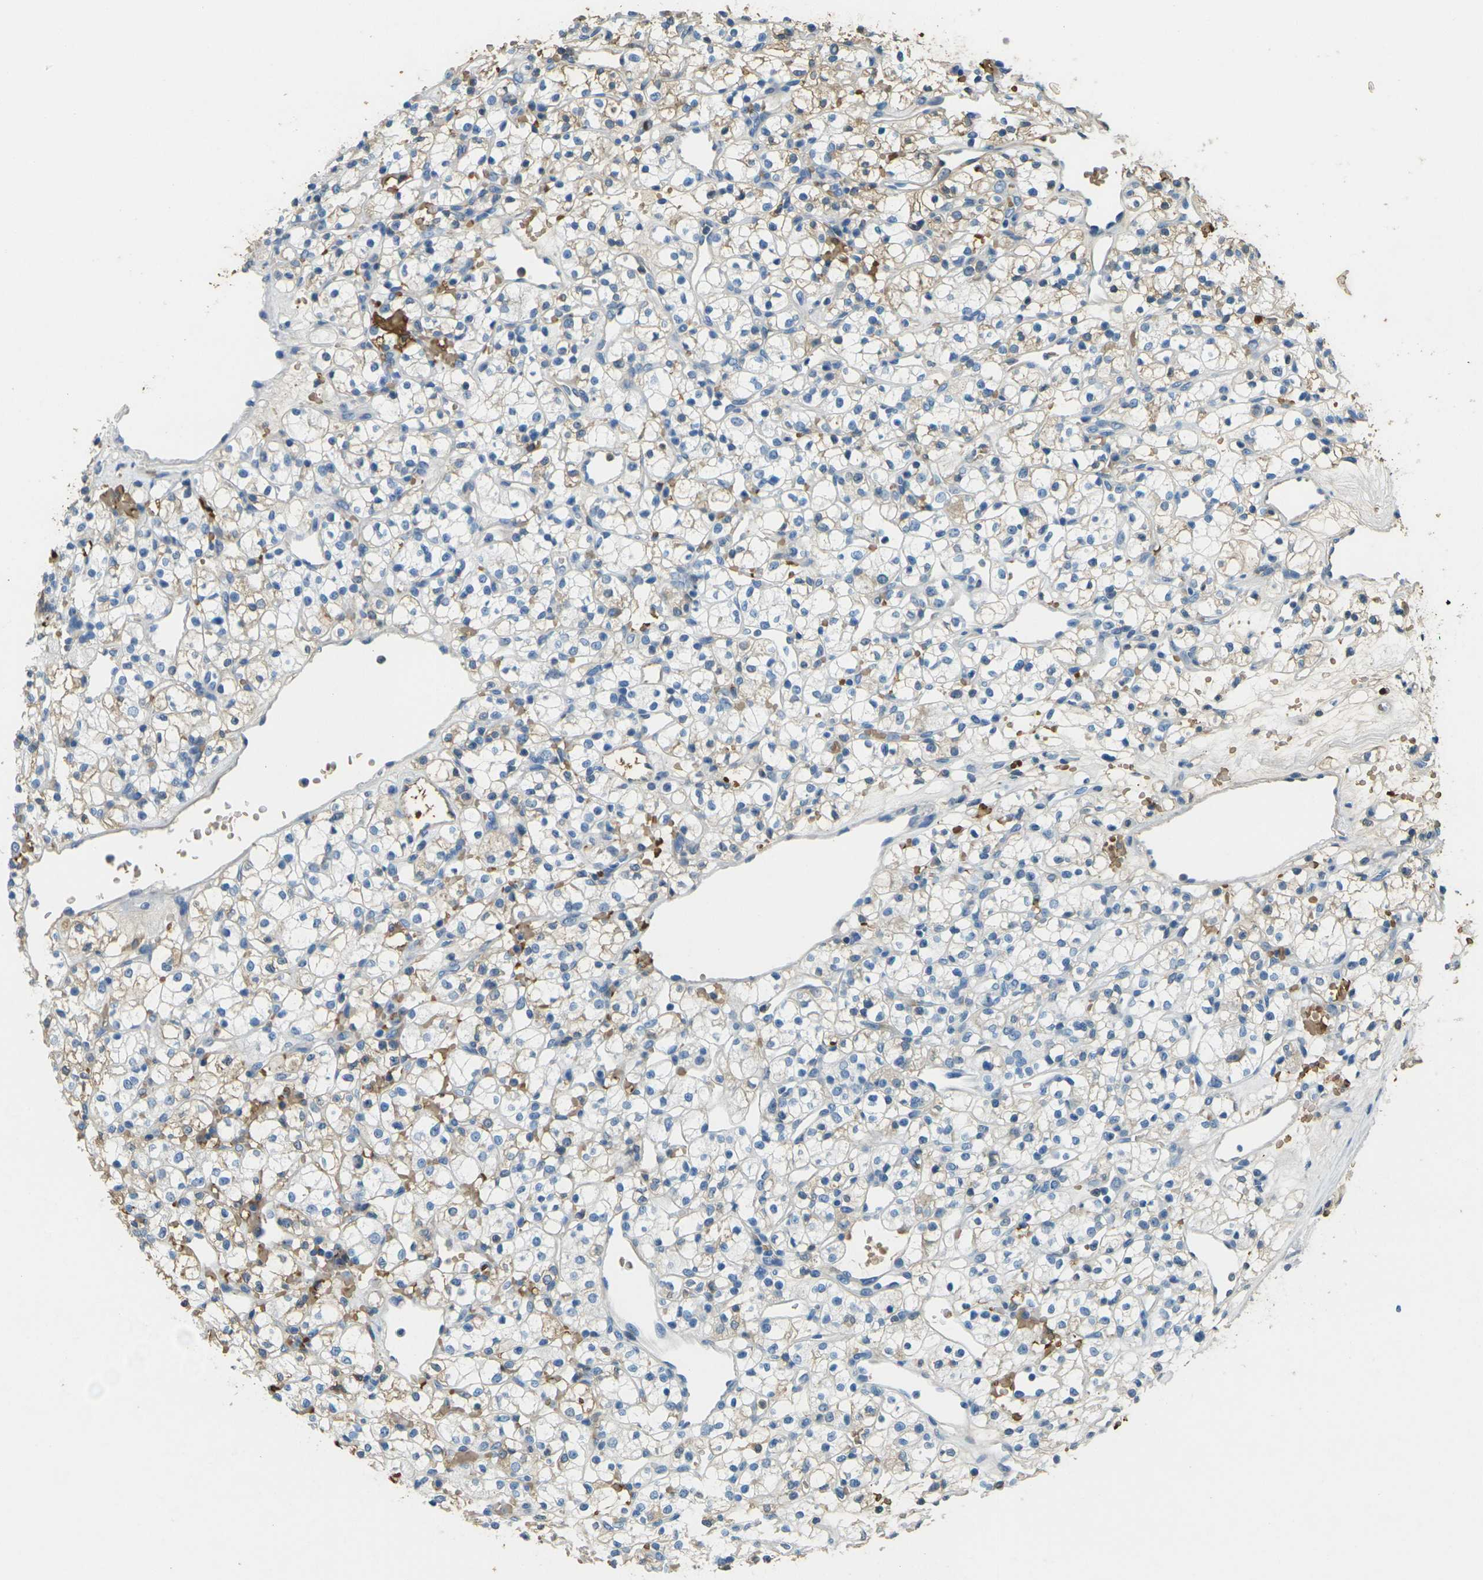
{"staining": {"intensity": "moderate", "quantity": "<25%", "location": "cytoplasmic/membranous"}, "tissue": "renal cancer", "cell_type": "Tumor cells", "image_type": "cancer", "snomed": [{"axis": "morphology", "description": "Adenocarcinoma, NOS"}, {"axis": "topography", "description": "Kidney"}], "caption": "An image showing moderate cytoplasmic/membranous expression in about <25% of tumor cells in renal cancer, as visualized by brown immunohistochemical staining.", "gene": "HBB", "patient": {"sex": "female", "age": 60}}